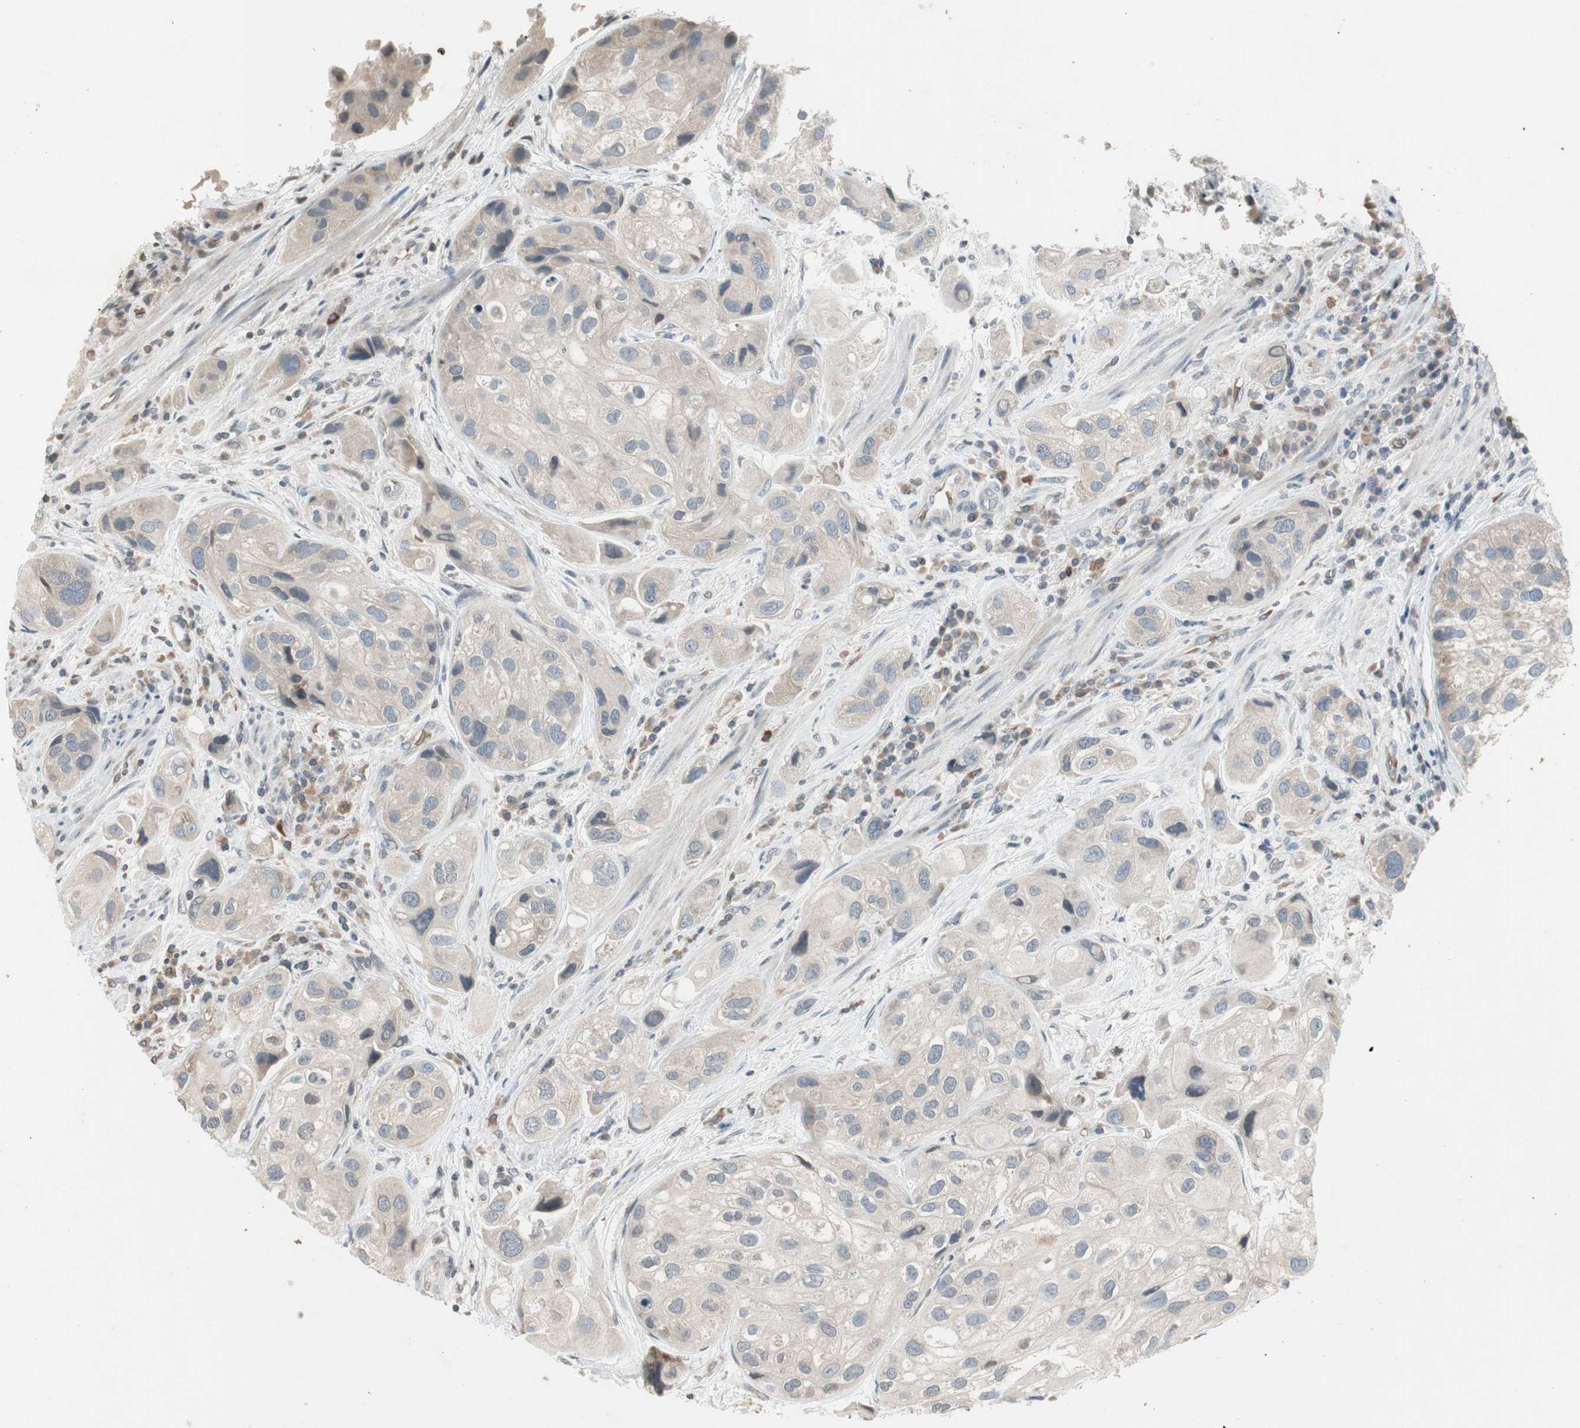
{"staining": {"intensity": "weak", "quantity": "<25%", "location": "cytoplasmic/membranous"}, "tissue": "urothelial cancer", "cell_type": "Tumor cells", "image_type": "cancer", "snomed": [{"axis": "morphology", "description": "Urothelial carcinoma, High grade"}, {"axis": "topography", "description": "Urinary bladder"}], "caption": "IHC image of neoplastic tissue: human high-grade urothelial carcinoma stained with DAB (3,3'-diaminobenzidine) reveals no significant protein staining in tumor cells.", "gene": "GYPC", "patient": {"sex": "female", "age": 64}}